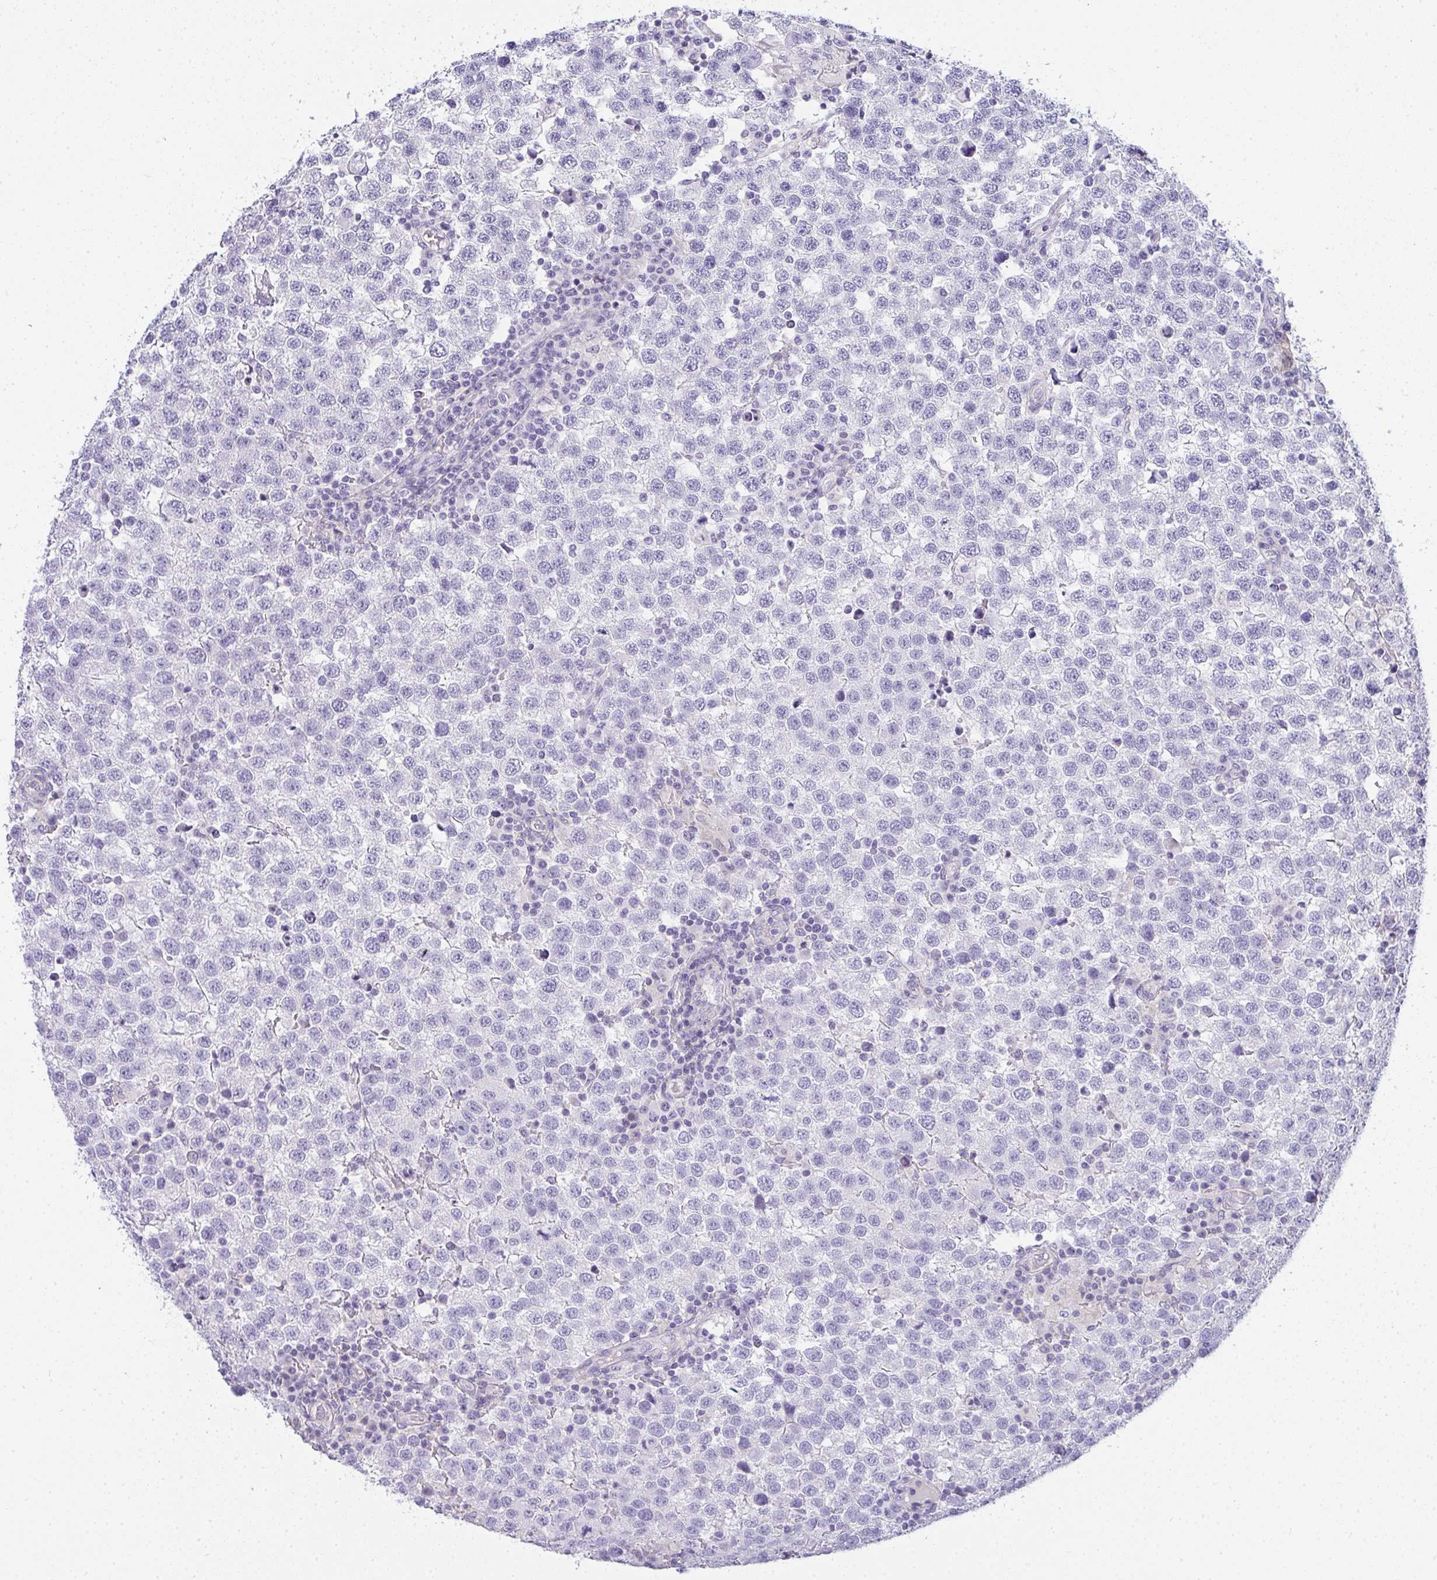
{"staining": {"intensity": "negative", "quantity": "none", "location": "none"}, "tissue": "testis cancer", "cell_type": "Tumor cells", "image_type": "cancer", "snomed": [{"axis": "morphology", "description": "Seminoma, NOS"}, {"axis": "topography", "description": "Testis"}], "caption": "High magnification brightfield microscopy of testis seminoma stained with DAB (3,3'-diaminobenzidine) (brown) and counterstained with hematoxylin (blue): tumor cells show no significant positivity.", "gene": "GSDMB", "patient": {"sex": "male", "age": 34}}